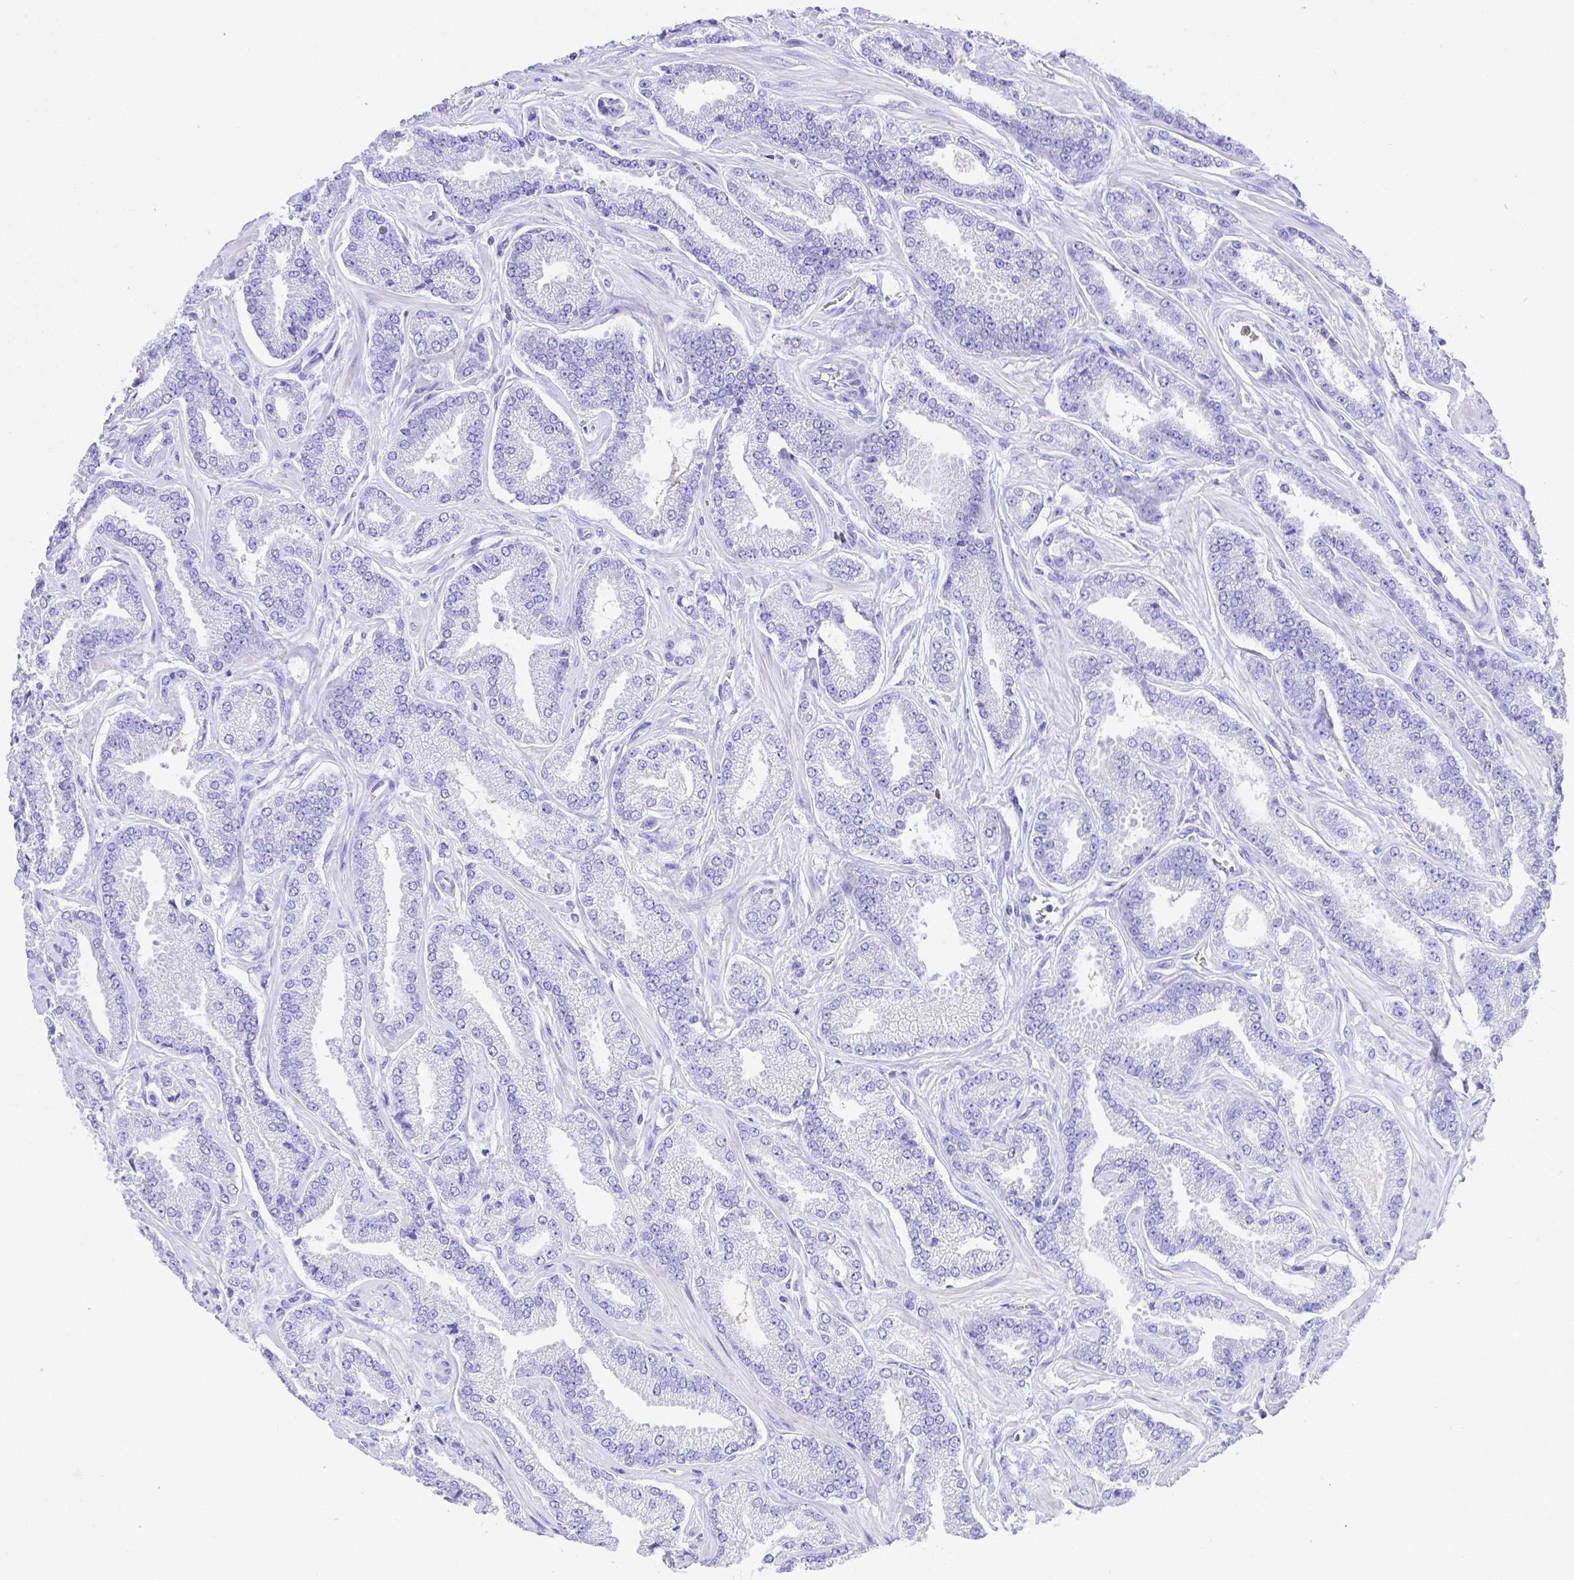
{"staining": {"intensity": "negative", "quantity": "none", "location": "none"}, "tissue": "prostate cancer", "cell_type": "Tumor cells", "image_type": "cancer", "snomed": [{"axis": "morphology", "description": "Adenocarcinoma, Low grade"}, {"axis": "topography", "description": "Prostate"}], "caption": "Tumor cells show no significant staining in prostate adenocarcinoma (low-grade). (DAB immunohistochemistry (IHC) with hematoxylin counter stain).", "gene": "SMR3A", "patient": {"sex": "male", "age": 55}}